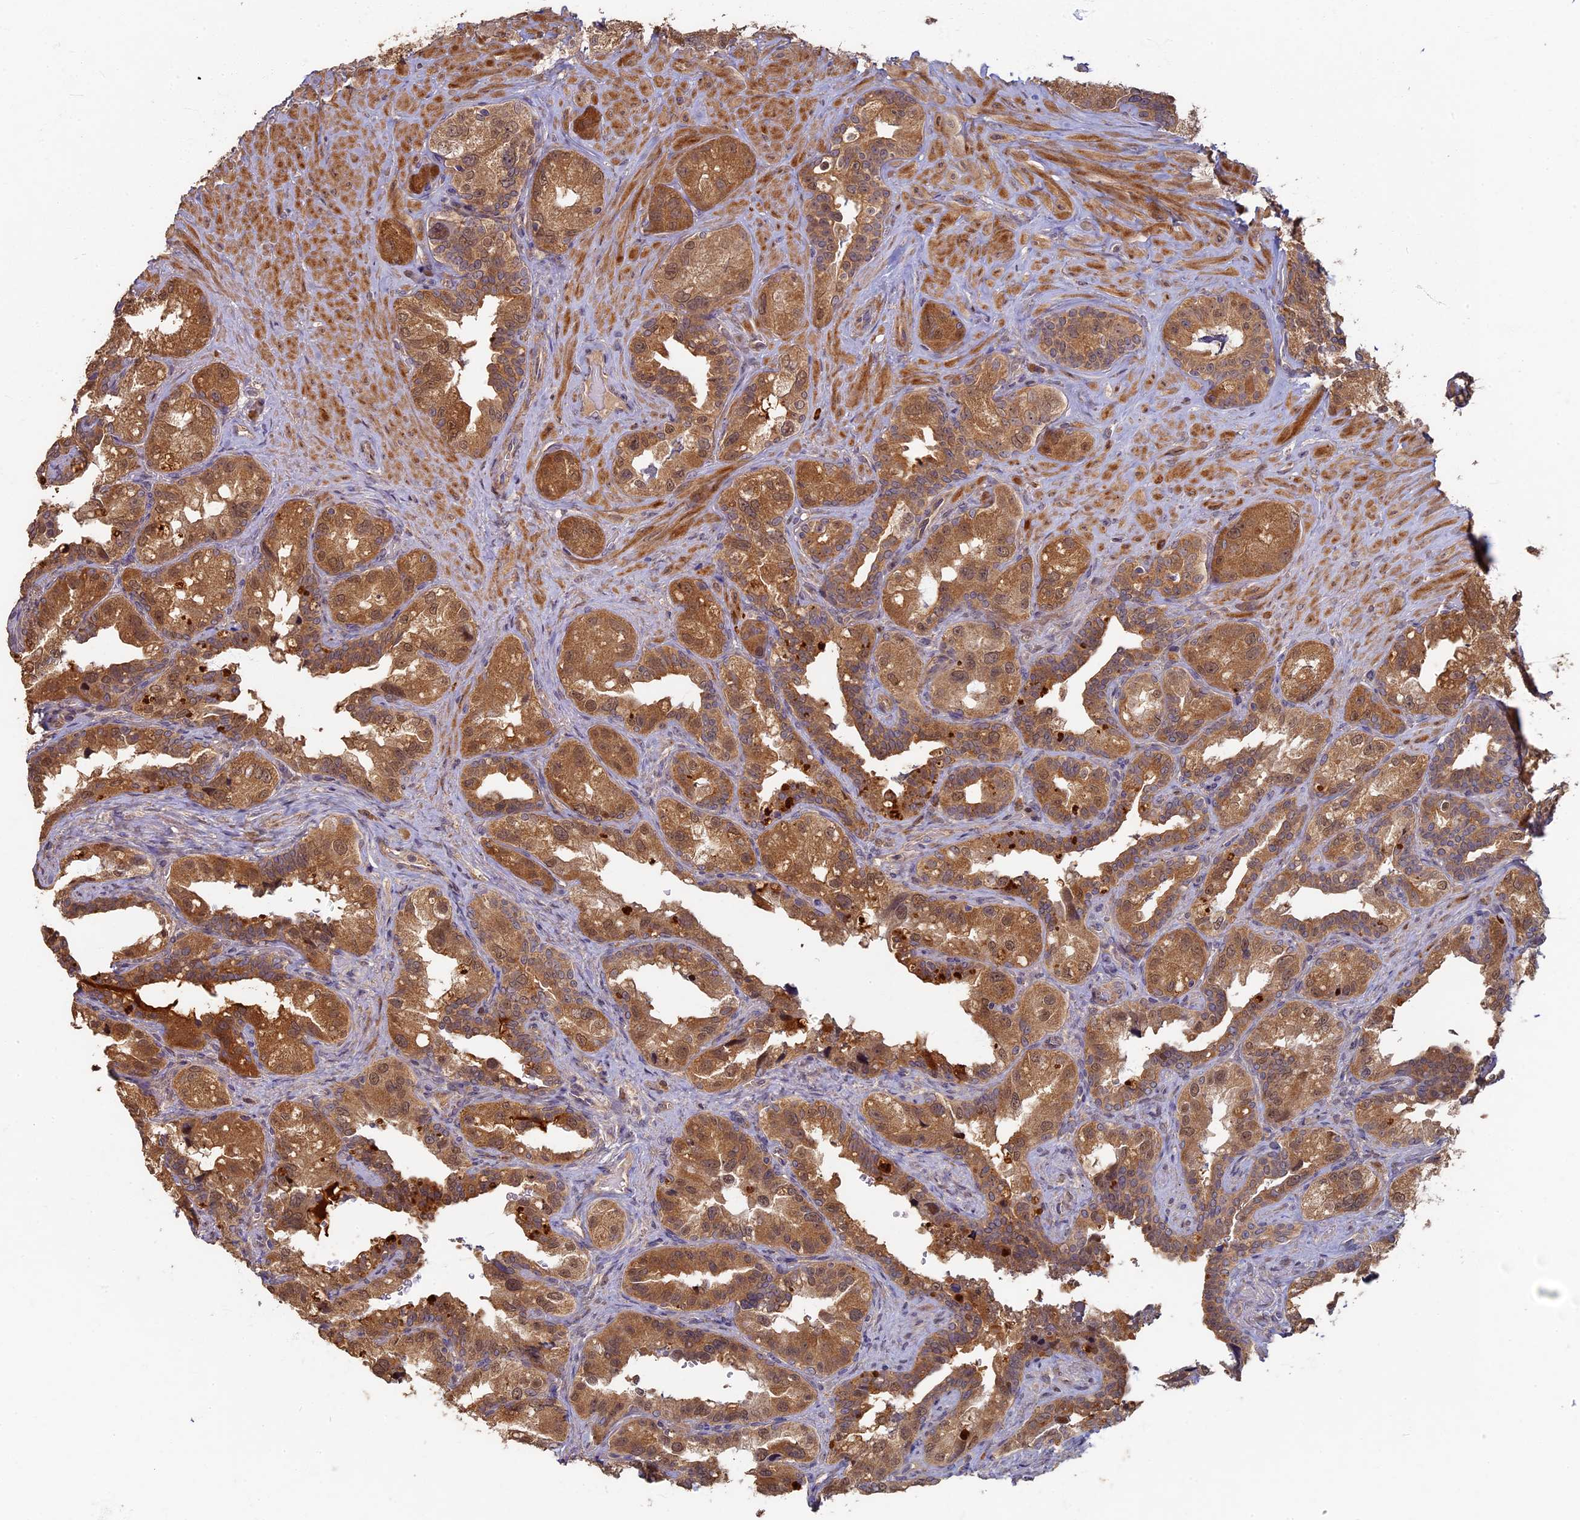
{"staining": {"intensity": "moderate", "quantity": ">75%", "location": "cytoplasmic/membranous,nuclear"}, "tissue": "seminal vesicle", "cell_type": "Glandular cells", "image_type": "normal", "snomed": [{"axis": "morphology", "description": "Normal tissue, NOS"}, {"axis": "topography", "description": "Seminal veicle"}, {"axis": "topography", "description": "Peripheral nerve tissue"}], "caption": "IHC (DAB (3,3'-diaminobenzidine)) staining of unremarkable seminal vesicle exhibits moderate cytoplasmic/membranous,nuclear protein expression in approximately >75% of glandular cells. (DAB (3,3'-diaminobenzidine) IHC with brightfield microscopy, high magnification).", "gene": "RSPH3", "patient": {"sex": "male", "age": 67}}